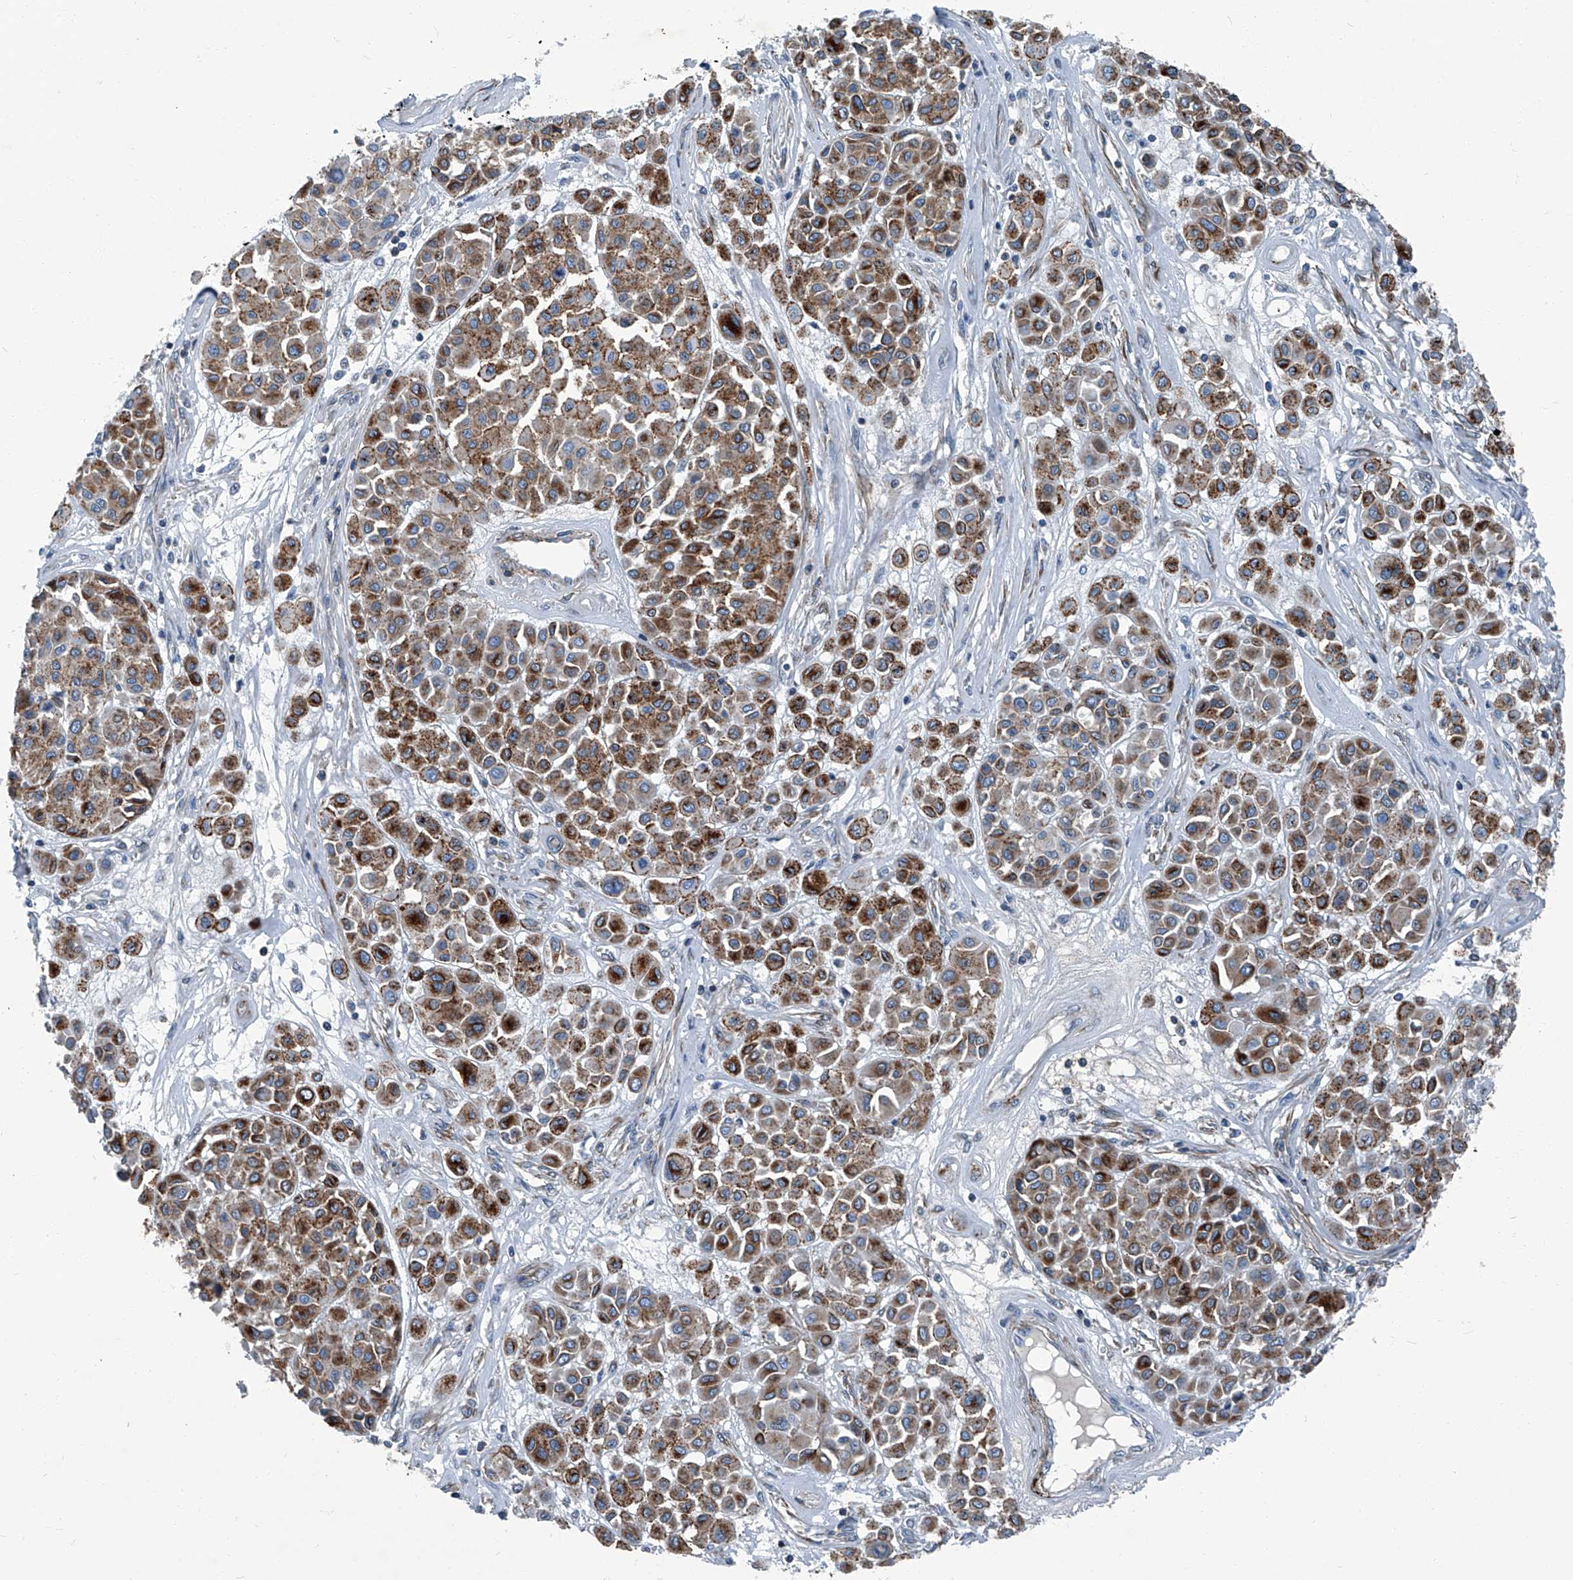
{"staining": {"intensity": "strong", "quantity": "25%-75%", "location": "cytoplasmic/membranous"}, "tissue": "melanoma", "cell_type": "Tumor cells", "image_type": "cancer", "snomed": [{"axis": "morphology", "description": "Malignant melanoma, Metastatic site"}, {"axis": "topography", "description": "Soft tissue"}], "caption": "Immunohistochemical staining of malignant melanoma (metastatic site) demonstrates high levels of strong cytoplasmic/membranous staining in about 25%-75% of tumor cells.", "gene": "SEPTIN7", "patient": {"sex": "male", "age": 41}}